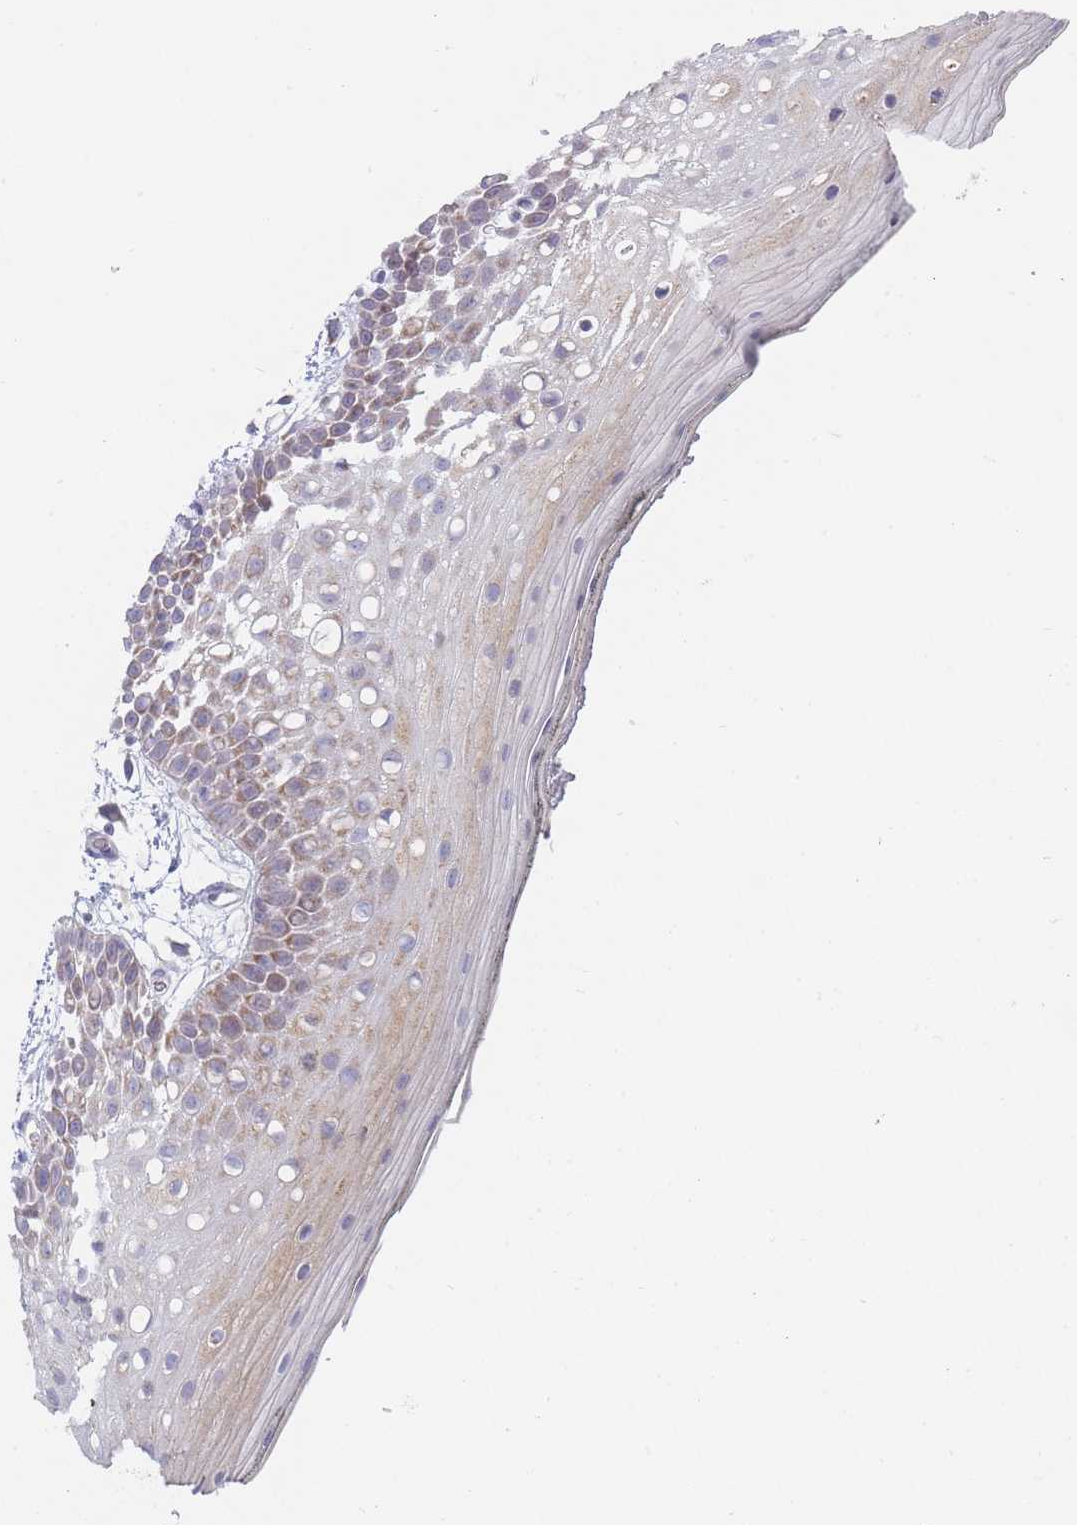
{"staining": {"intensity": "moderate", "quantity": "25%-75%", "location": "cytoplasmic/membranous"}, "tissue": "oral mucosa", "cell_type": "Squamous epithelial cells", "image_type": "normal", "snomed": [{"axis": "morphology", "description": "Normal tissue, NOS"}, {"axis": "topography", "description": "Oral tissue"}, {"axis": "topography", "description": "Tounge, NOS"}], "caption": "Protein staining of normal oral mucosa exhibits moderate cytoplasmic/membranous expression in about 25%-75% of squamous epithelial cells.", "gene": "MRPS14", "patient": {"sex": "female", "age": 81}}